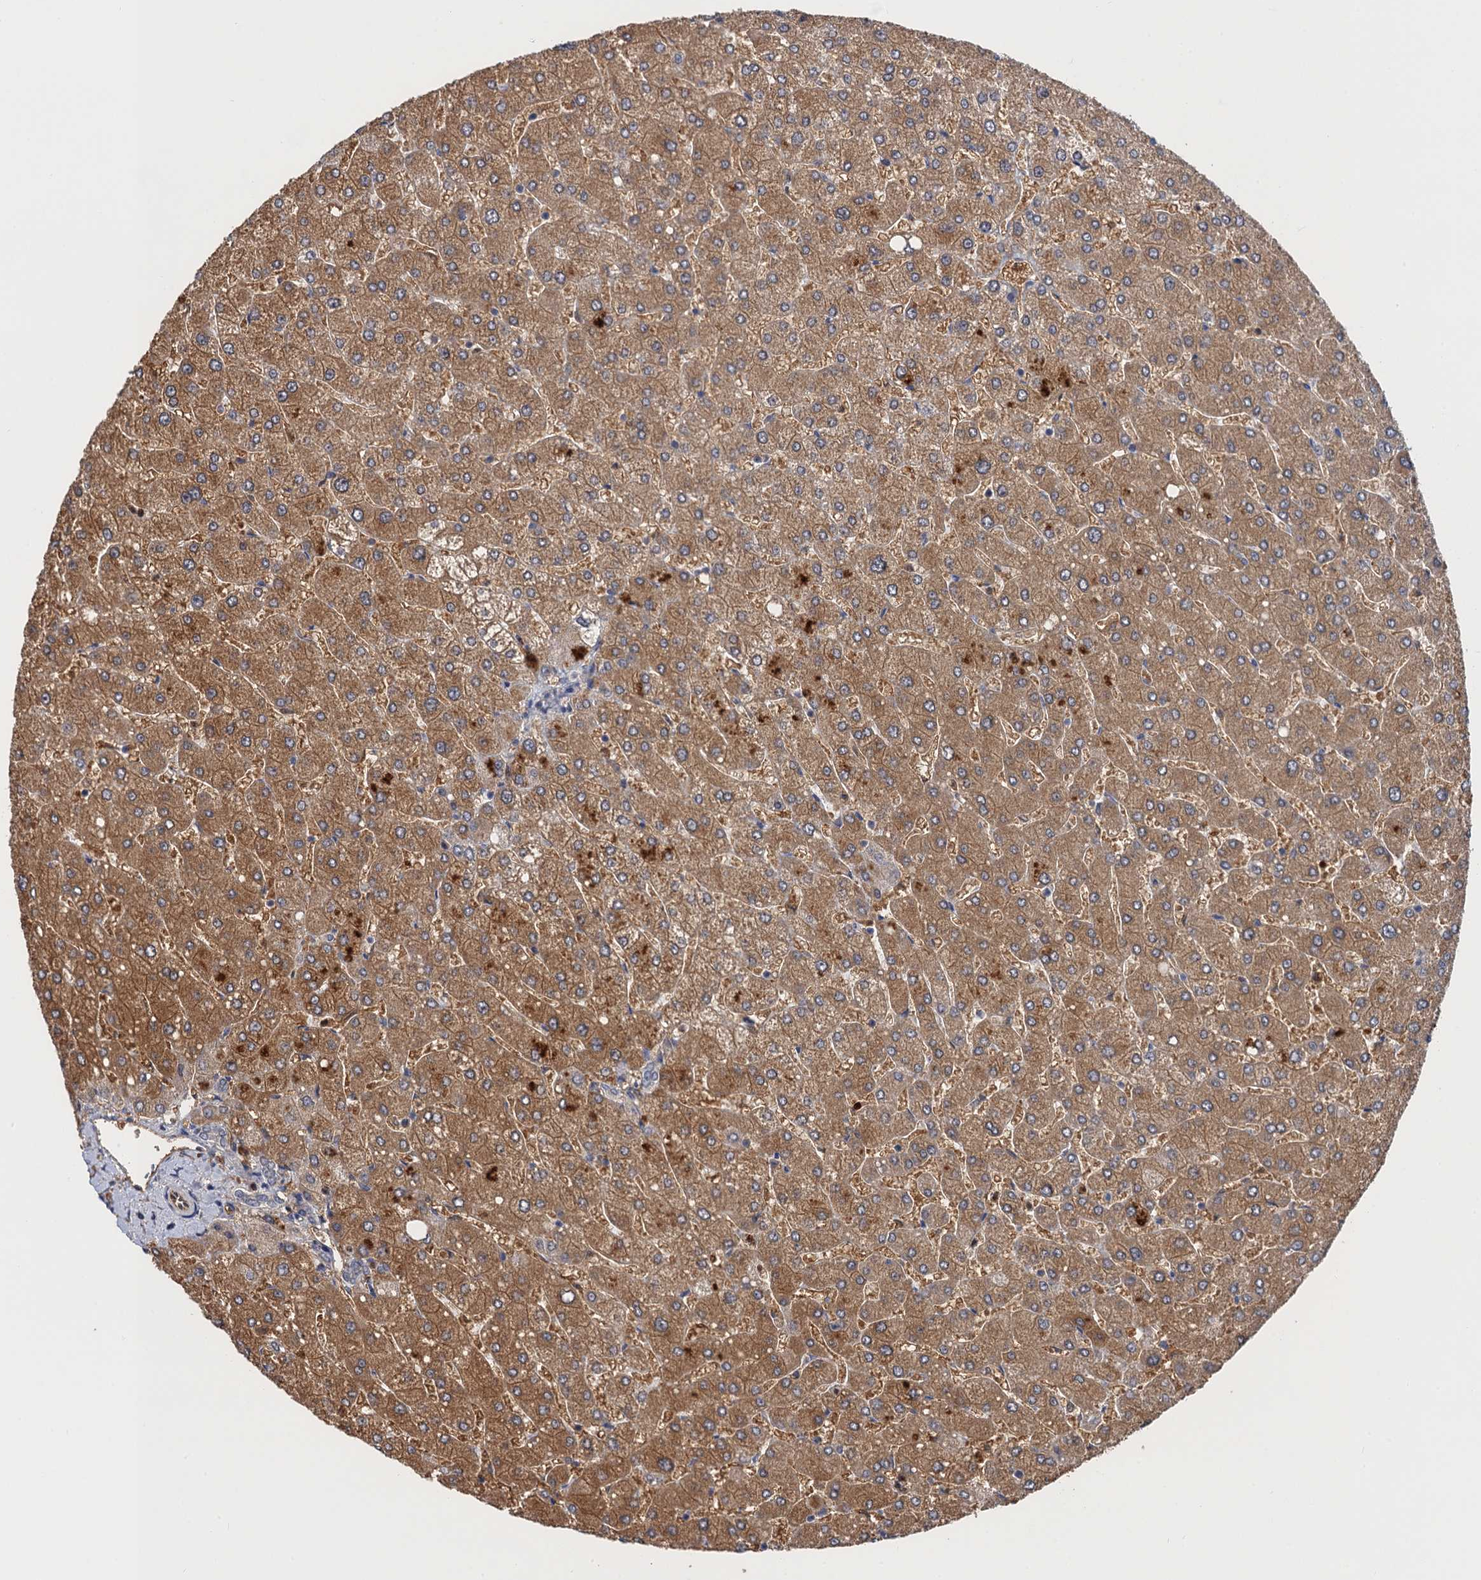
{"staining": {"intensity": "moderate", "quantity": "<25%", "location": "cytoplasmic/membranous"}, "tissue": "liver", "cell_type": "Cholangiocytes", "image_type": "normal", "snomed": [{"axis": "morphology", "description": "Normal tissue, NOS"}, {"axis": "topography", "description": "Liver"}], "caption": "A micrograph of liver stained for a protein exhibits moderate cytoplasmic/membranous brown staining in cholangiocytes. (Stains: DAB (3,3'-diaminobenzidine) in brown, nuclei in blue, Microscopy: brightfield microscopy at high magnification).", "gene": "NEK8", "patient": {"sex": "male", "age": 55}}